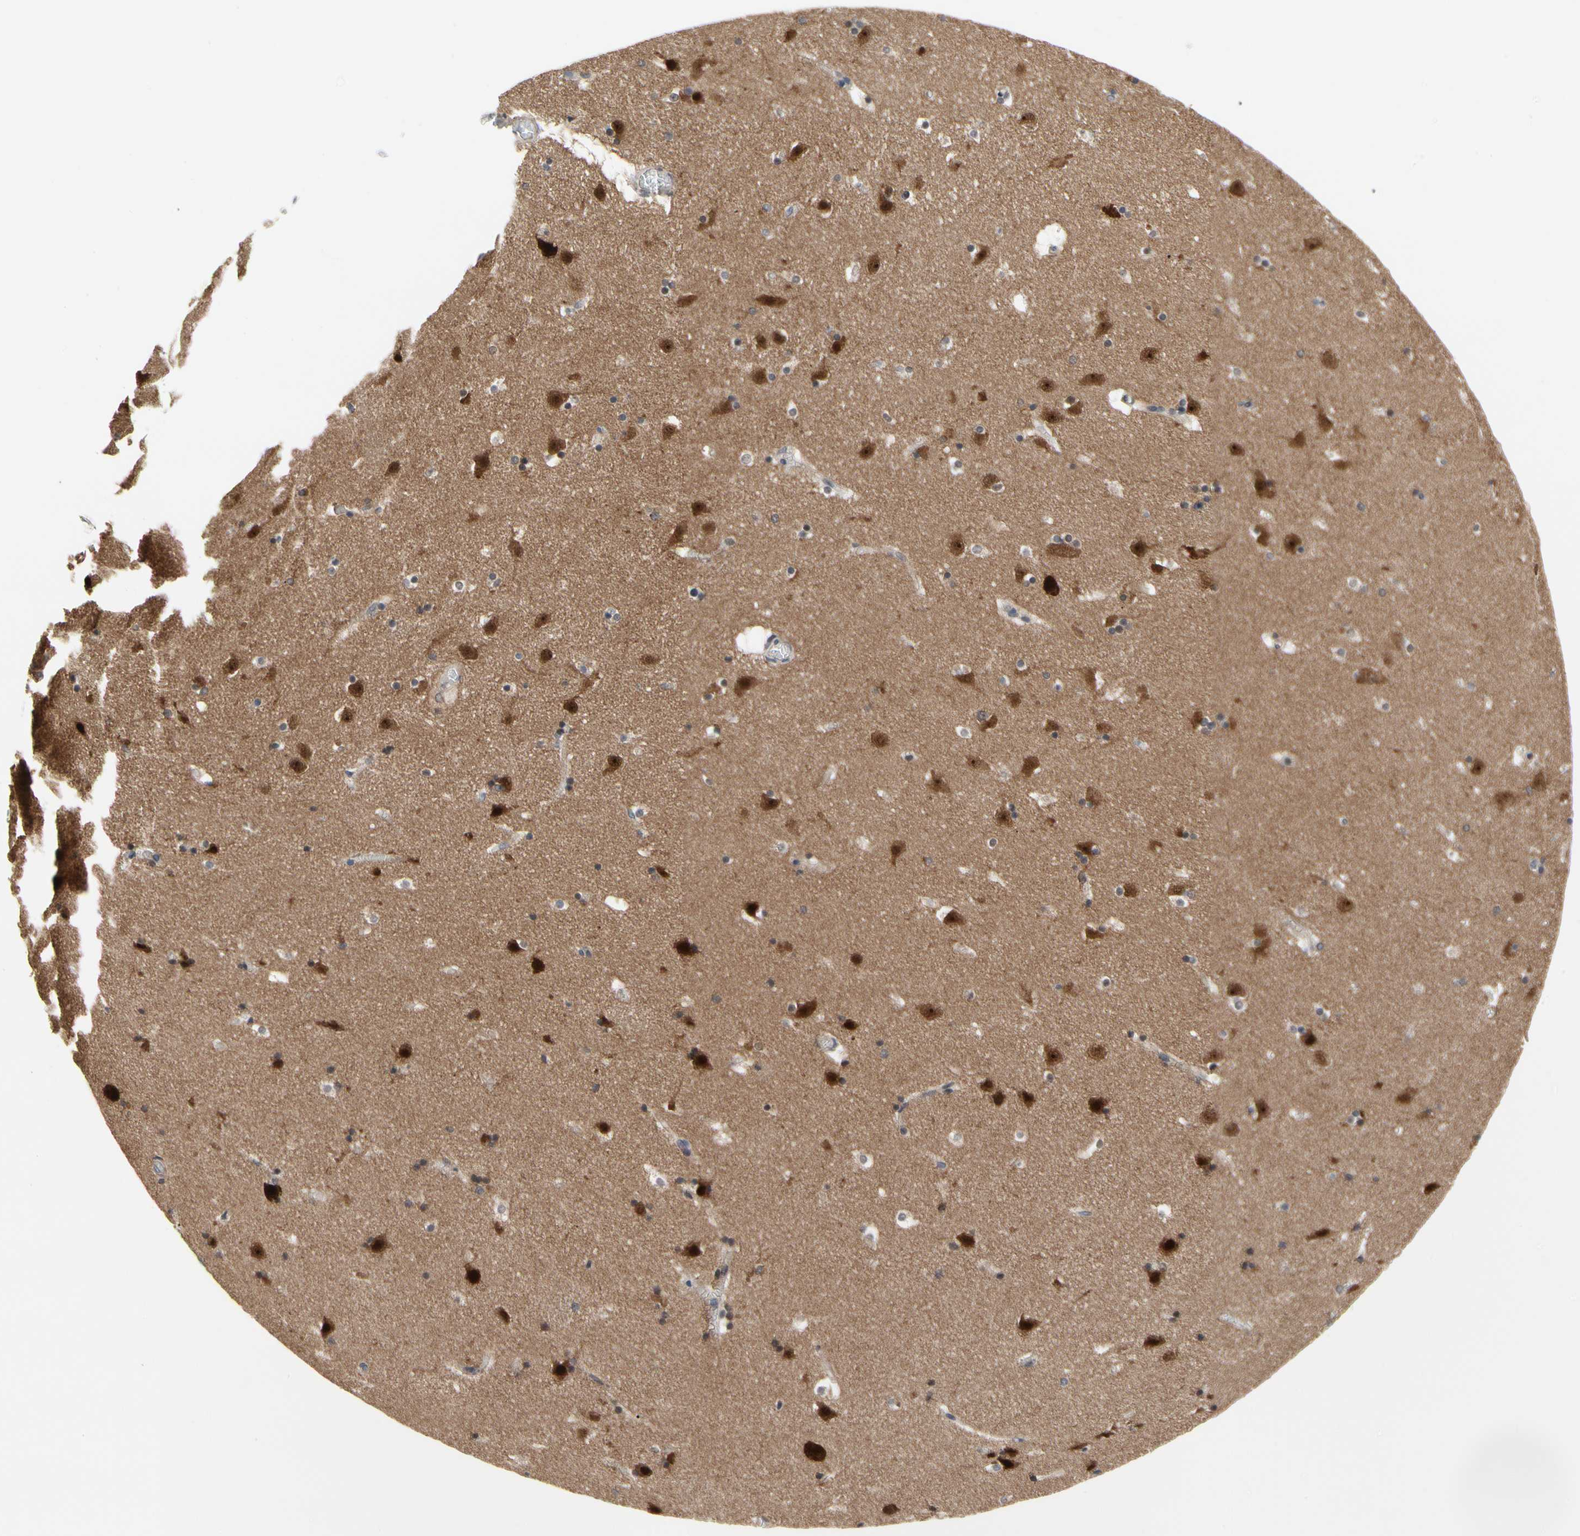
{"staining": {"intensity": "moderate", "quantity": ">75%", "location": "cytoplasmic/membranous"}, "tissue": "caudate", "cell_type": "Glial cells", "image_type": "normal", "snomed": [{"axis": "morphology", "description": "Normal tissue, NOS"}, {"axis": "topography", "description": "Lateral ventricle wall"}], "caption": "Immunohistochemistry (IHC) image of normal caudate: caudate stained using immunohistochemistry (IHC) exhibits medium levels of moderate protein expression localized specifically in the cytoplasmic/membranous of glial cells, appearing as a cytoplasmic/membranous brown color.", "gene": "CDK5", "patient": {"sex": "male", "age": 45}}